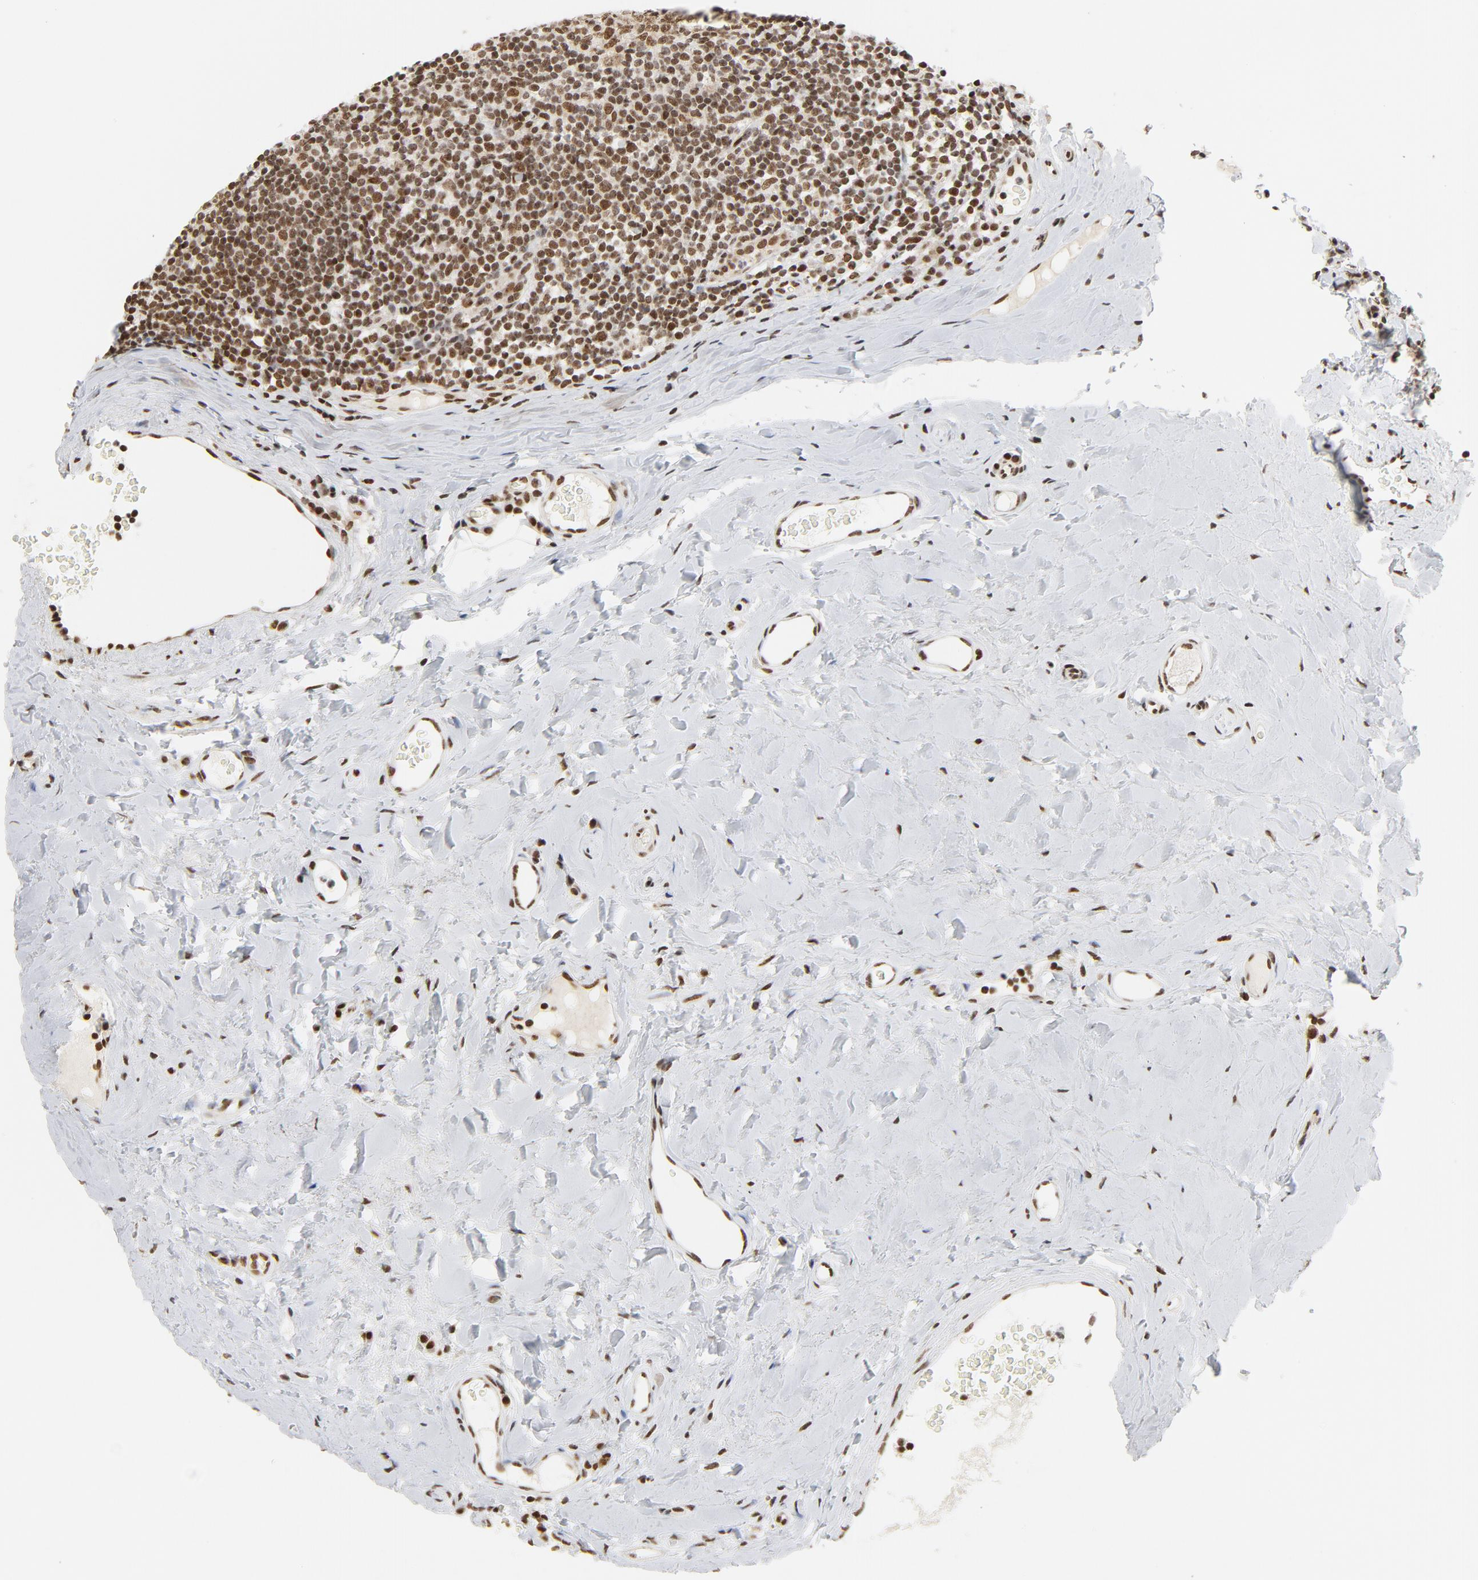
{"staining": {"intensity": "strong", "quantity": ">75%", "location": "nuclear"}, "tissue": "tonsil", "cell_type": "Germinal center cells", "image_type": "normal", "snomed": [{"axis": "morphology", "description": "Normal tissue, NOS"}, {"axis": "topography", "description": "Tonsil"}], "caption": "Protein analysis of benign tonsil shows strong nuclear staining in about >75% of germinal center cells.", "gene": "ERCC1", "patient": {"sex": "male", "age": 31}}